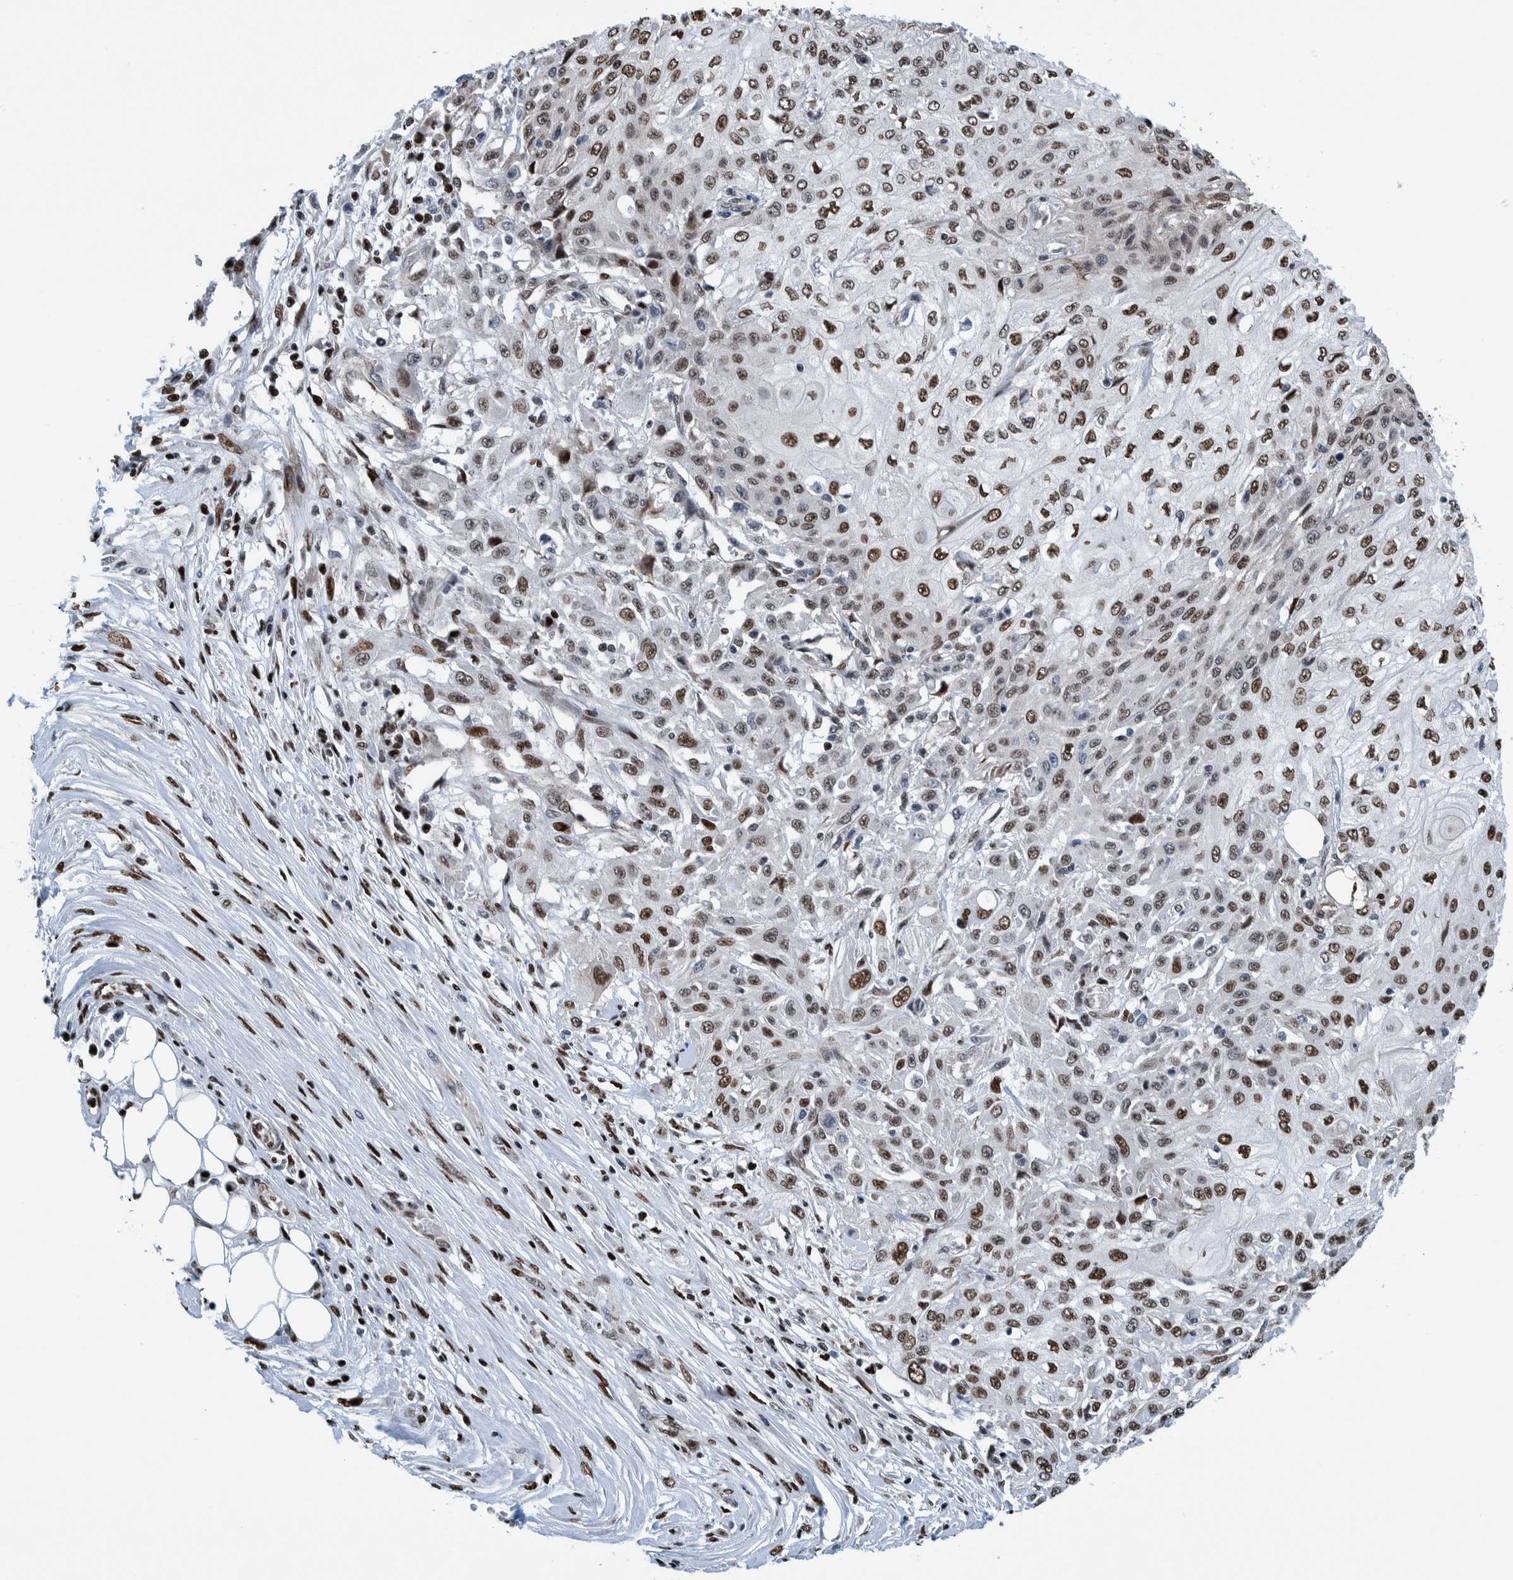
{"staining": {"intensity": "strong", "quantity": "<25%", "location": "nuclear"}, "tissue": "skin cancer", "cell_type": "Tumor cells", "image_type": "cancer", "snomed": [{"axis": "morphology", "description": "Squamous cell carcinoma, NOS"}, {"axis": "morphology", "description": "Squamous cell carcinoma, metastatic, NOS"}, {"axis": "topography", "description": "Skin"}, {"axis": "topography", "description": "Lymph node"}], "caption": "Immunohistochemical staining of human skin cancer (metastatic squamous cell carcinoma) shows strong nuclear protein positivity in about <25% of tumor cells.", "gene": "HEATR9", "patient": {"sex": "male", "age": 75}}